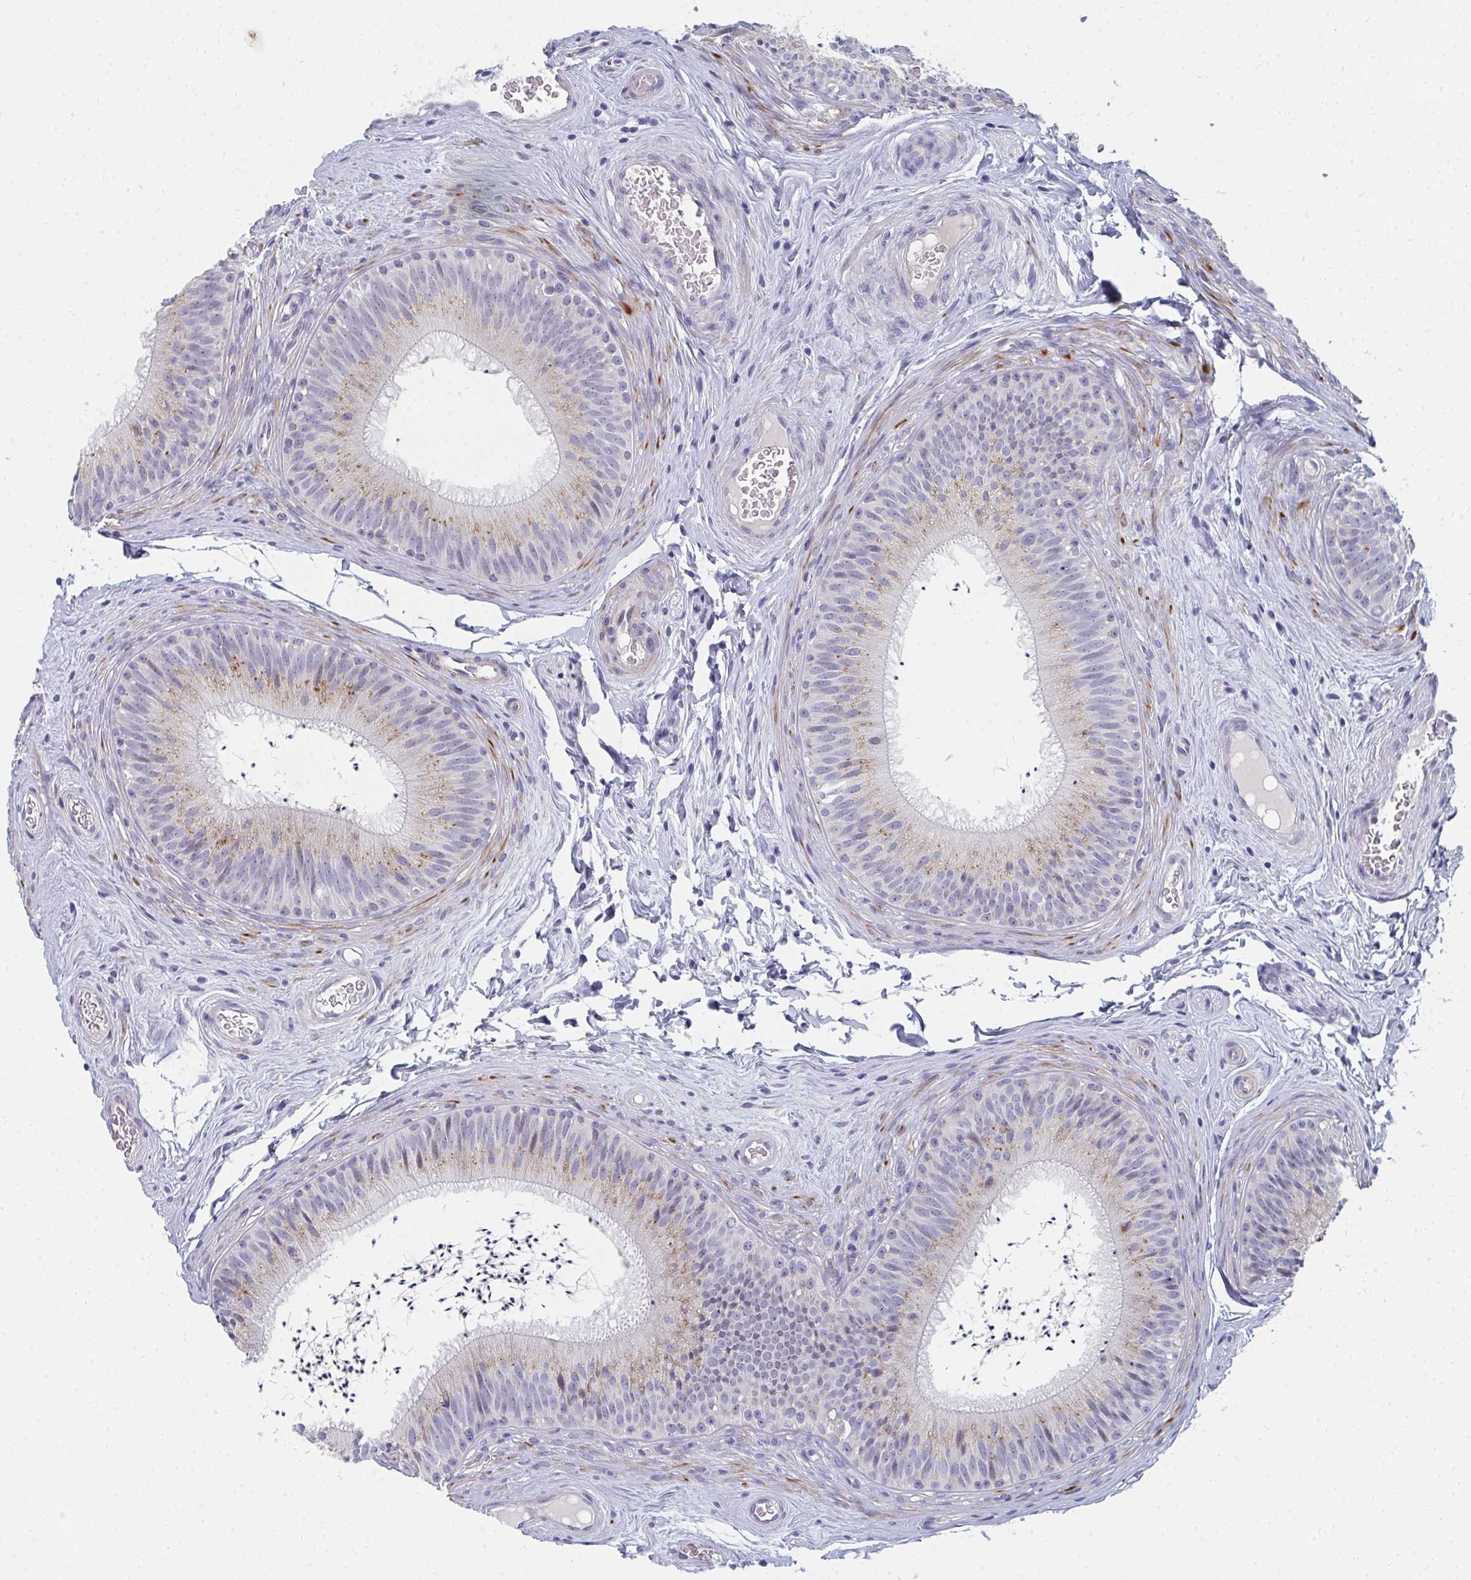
{"staining": {"intensity": "moderate", "quantity": "<25%", "location": "cytoplasmic/membranous"}, "tissue": "epididymis", "cell_type": "Glandular cells", "image_type": "normal", "snomed": [{"axis": "morphology", "description": "Normal tissue, NOS"}, {"axis": "topography", "description": "Epididymis"}], "caption": "Immunohistochemical staining of unremarkable human epididymis displays <25% levels of moderate cytoplasmic/membranous protein expression in approximately <25% of glandular cells. The staining is performed using DAB (3,3'-diaminobenzidine) brown chromogen to label protein expression. The nuclei are counter-stained blue using hematoxylin.", "gene": "PSMG1", "patient": {"sex": "male", "age": 24}}